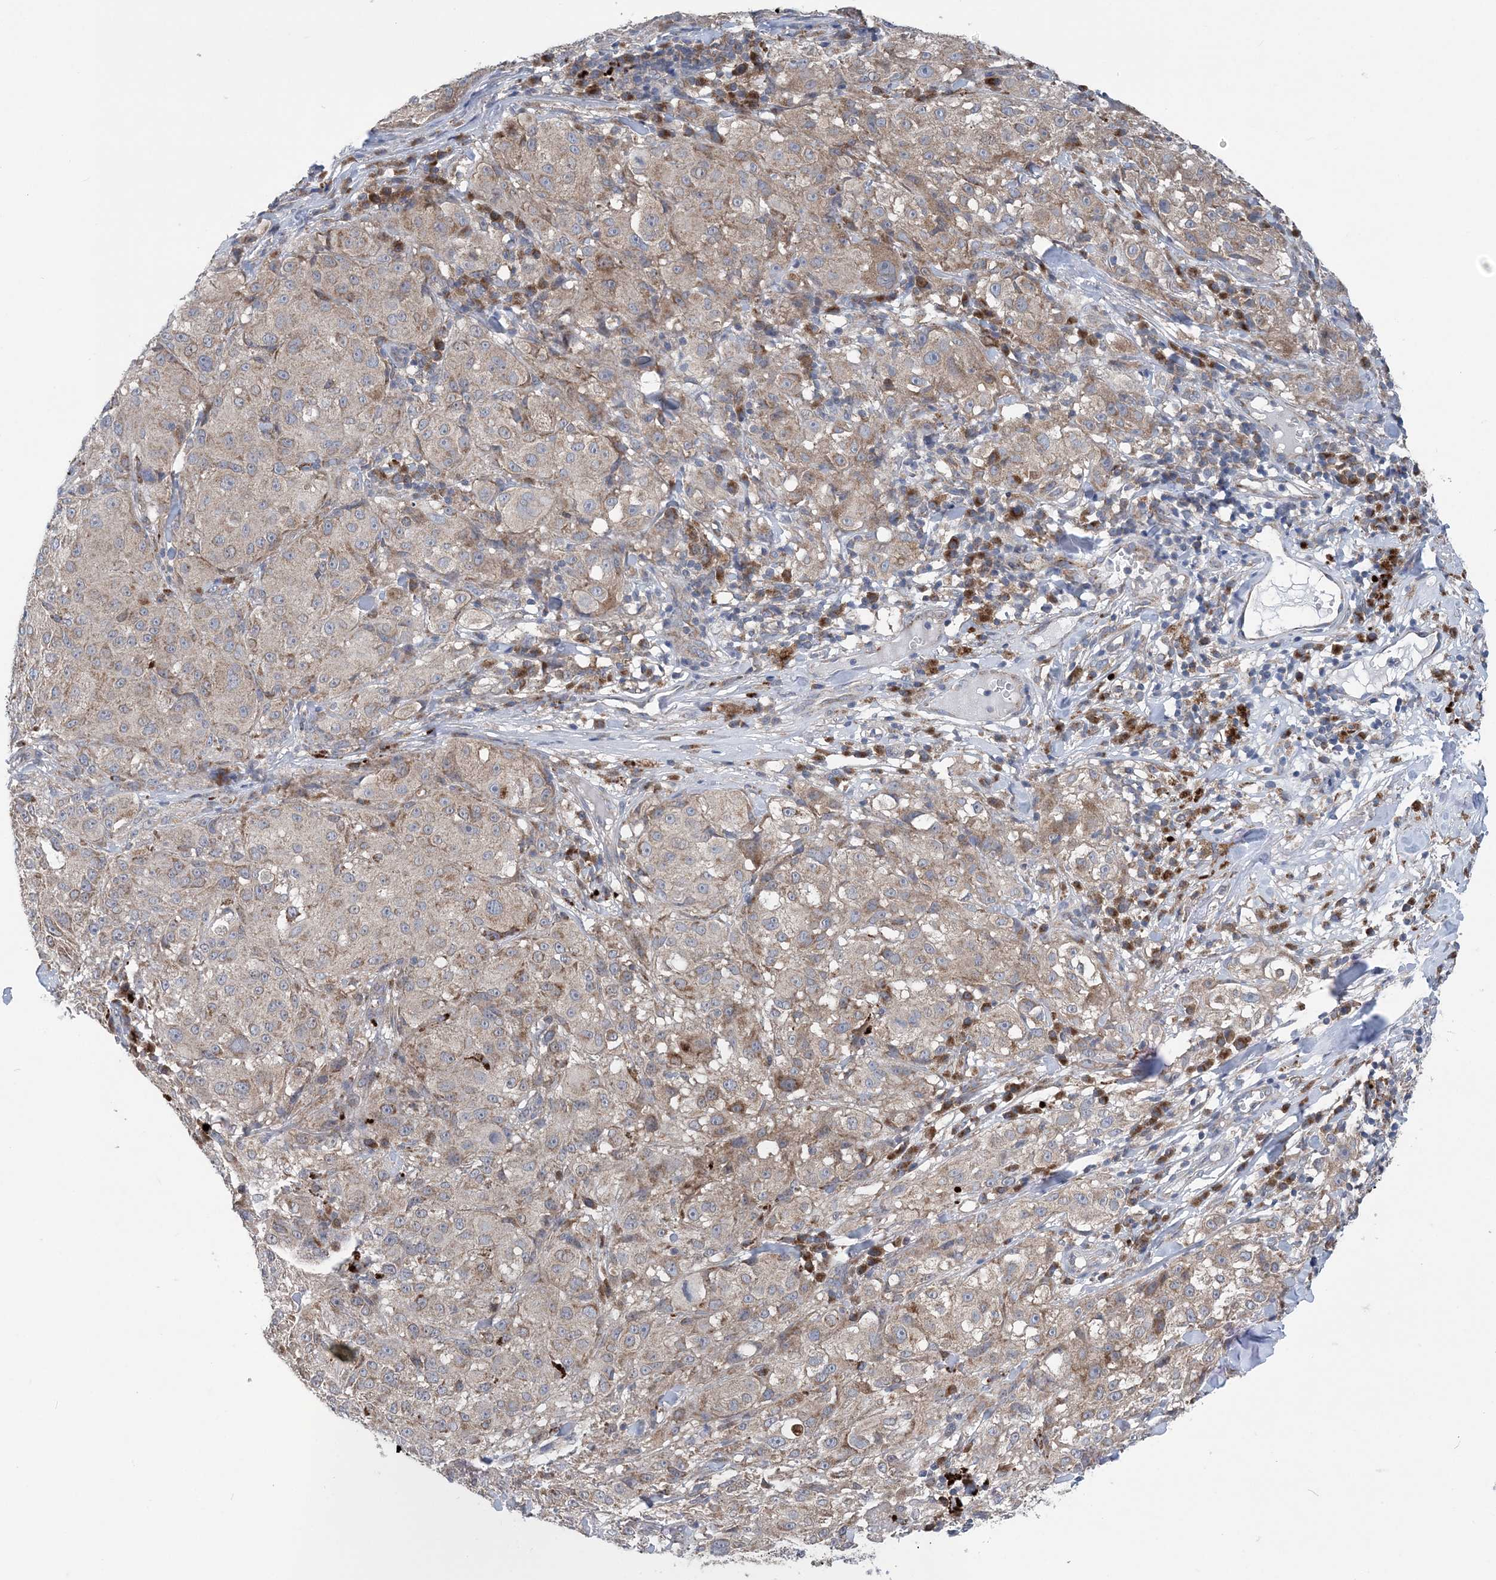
{"staining": {"intensity": "moderate", "quantity": "<25%", "location": "cytoplasmic/membranous"}, "tissue": "melanoma", "cell_type": "Tumor cells", "image_type": "cancer", "snomed": [{"axis": "morphology", "description": "Necrosis, NOS"}, {"axis": "morphology", "description": "Malignant melanoma, NOS"}, {"axis": "topography", "description": "Skin"}], "caption": "Malignant melanoma stained with a protein marker shows moderate staining in tumor cells.", "gene": "COPE", "patient": {"sex": "female", "age": 87}}